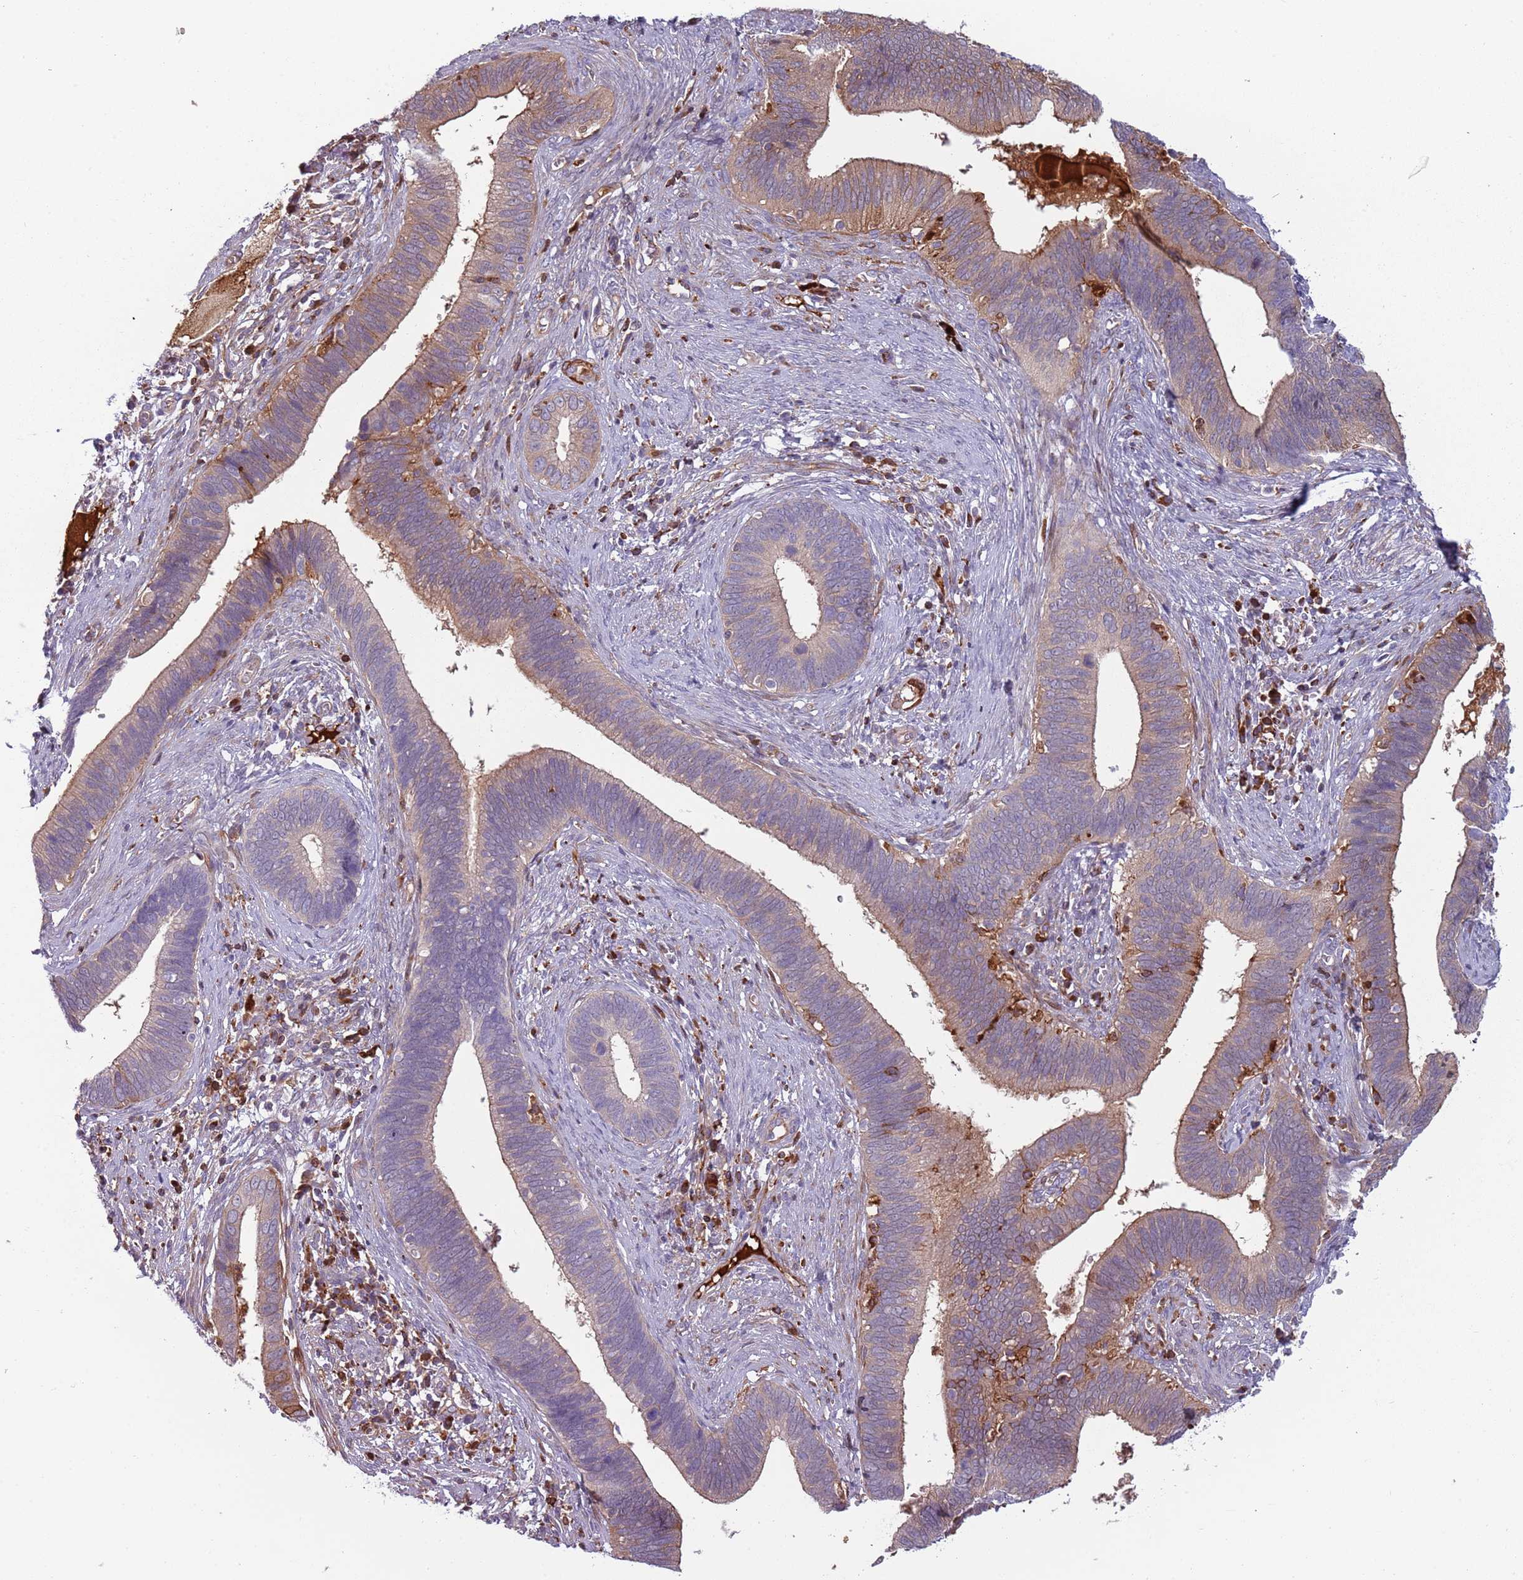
{"staining": {"intensity": "weak", "quantity": "25%-75%", "location": "cytoplasmic/membranous"}, "tissue": "cervical cancer", "cell_type": "Tumor cells", "image_type": "cancer", "snomed": [{"axis": "morphology", "description": "Adenocarcinoma, NOS"}, {"axis": "topography", "description": "Cervix"}], "caption": "Weak cytoplasmic/membranous expression is identified in approximately 25%-75% of tumor cells in cervical adenocarcinoma.", "gene": "NADK", "patient": {"sex": "female", "age": 42}}